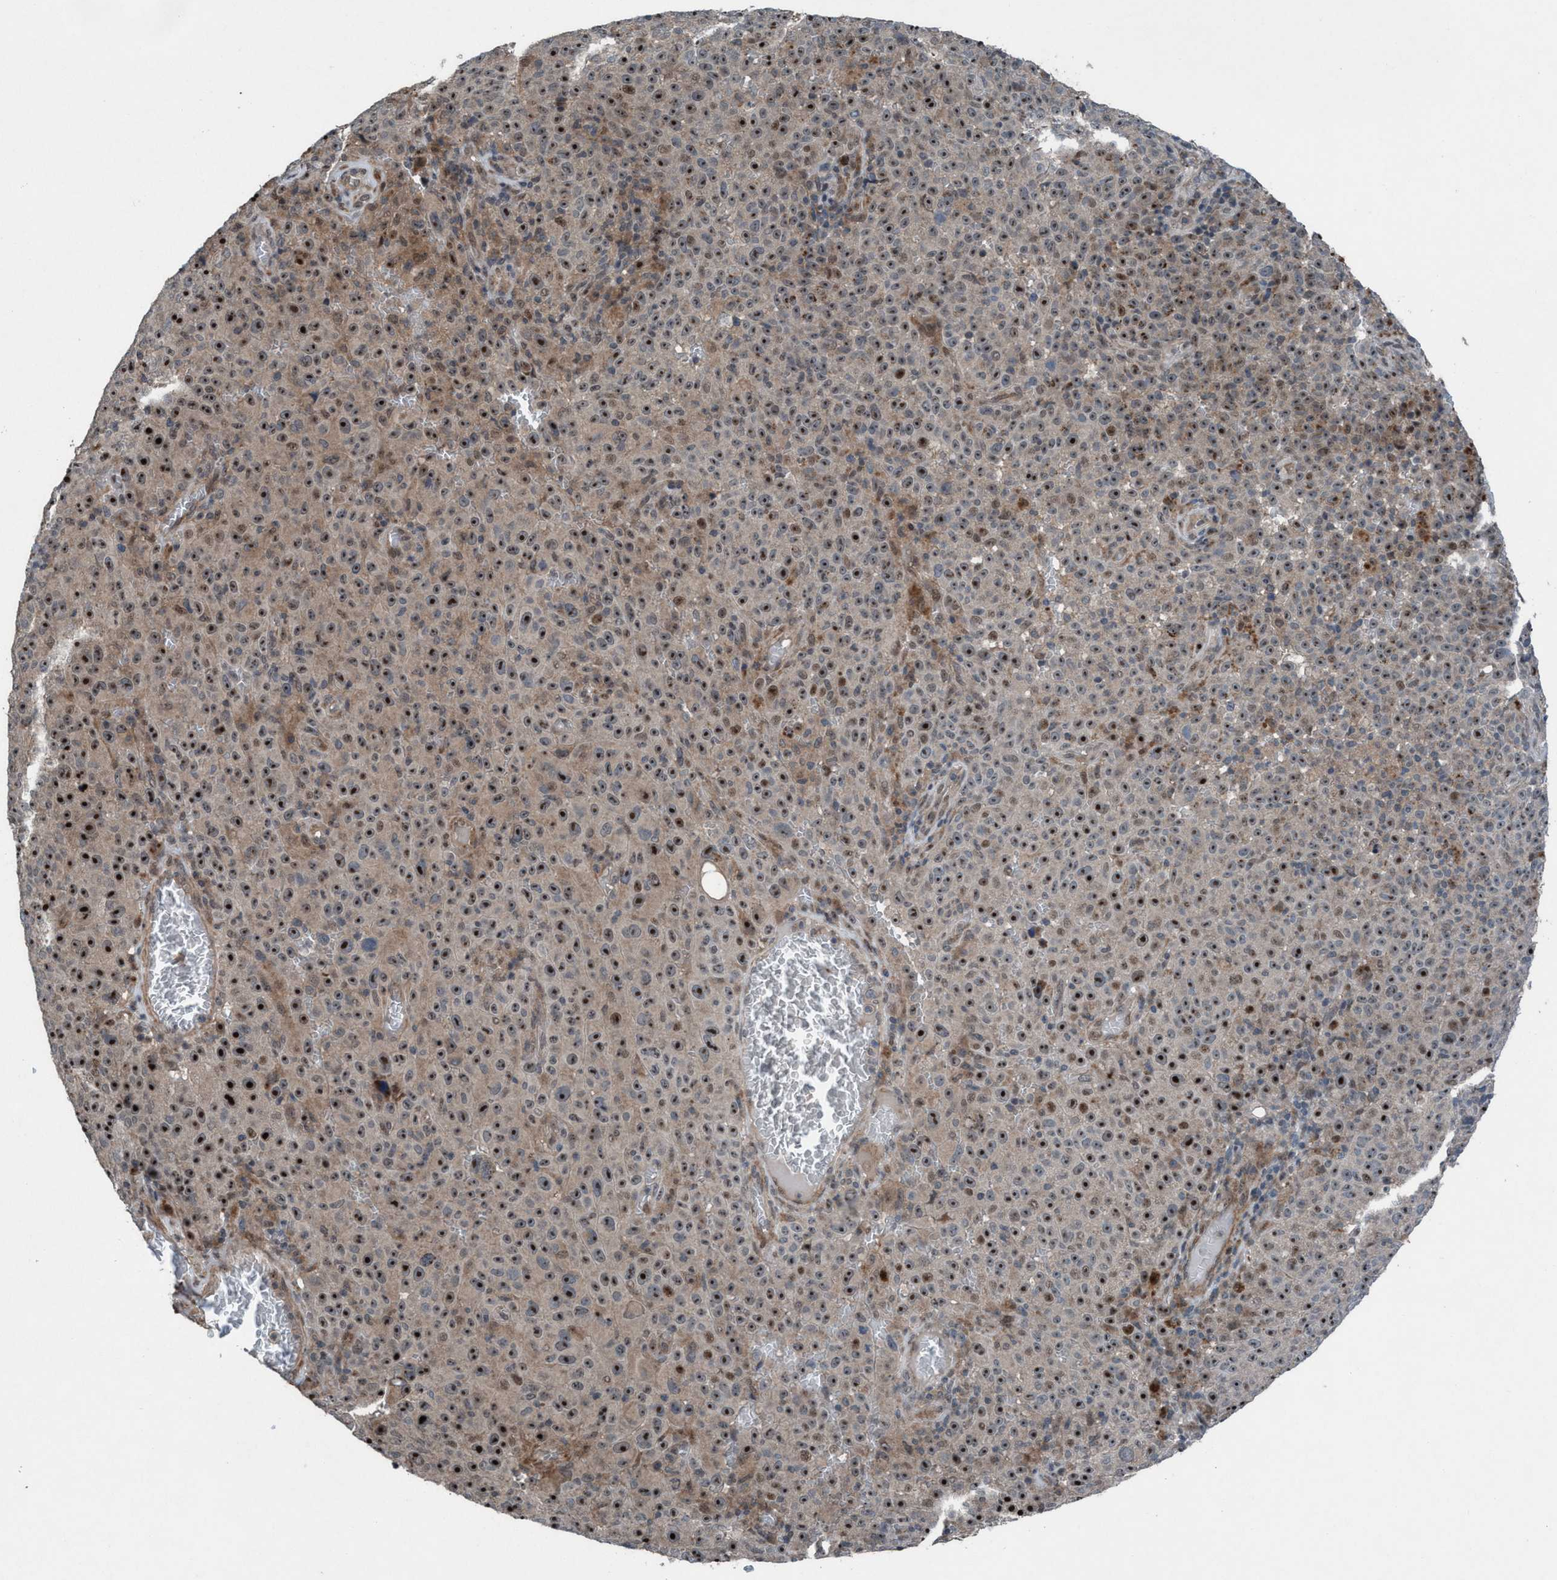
{"staining": {"intensity": "strong", "quantity": ">75%", "location": "nuclear"}, "tissue": "melanoma", "cell_type": "Tumor cells", "image_type": "cancer", "snomed": [{"axis": "morphology", "description": "Malignant melanoma, NOS"}, {"axis": "topography", "description": "Skin"}], "caption": "A brown stain shows strong nuclear staining of a protein in human malignant melanoma tumor cells.", "gene": "NISCH", "patient": {"sex": "female", "age": 82}}